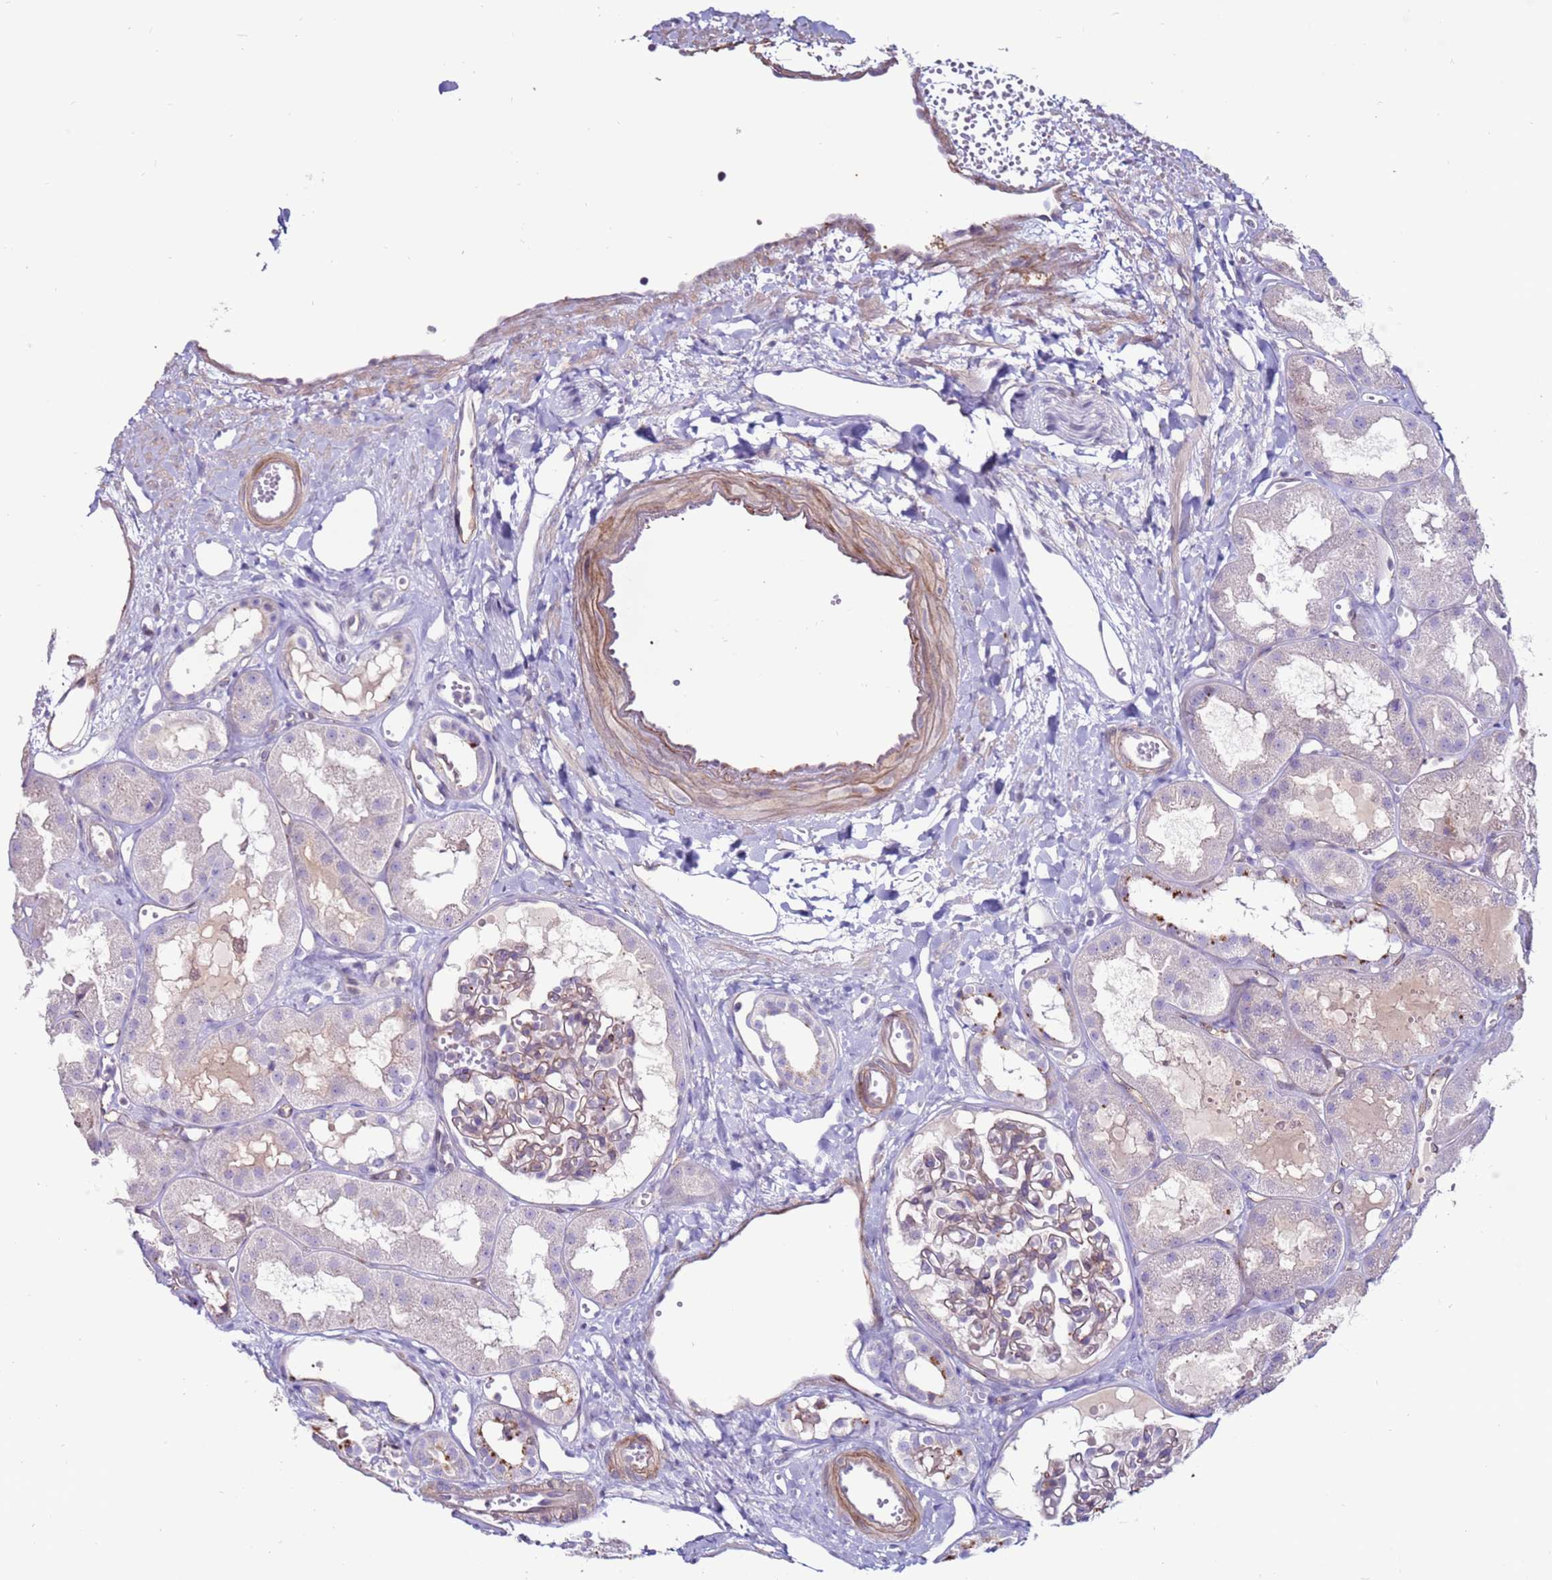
{"staining": {"intensity": "weak", "quantity": "25%-75%", "location": "cytoplasmic/membranous"}, "tissue": "kidney", "cell_type": "Cells in glomeruli", "image_type": "normal", "snomed": [{"axis": "morphology", "description": "Normal tissue, NOS"}, {"axis": "topography", "description": "Kidney"}], "caption": "High-power microscopy captured an IHC micrograph of unremarkable kidney, revealing weak cytoplasmic/membranous expression in about 25%-75% of cells in glomeruli.", "gene": "CLEC4M", "patient": {"sex": "male", "age": 16}}